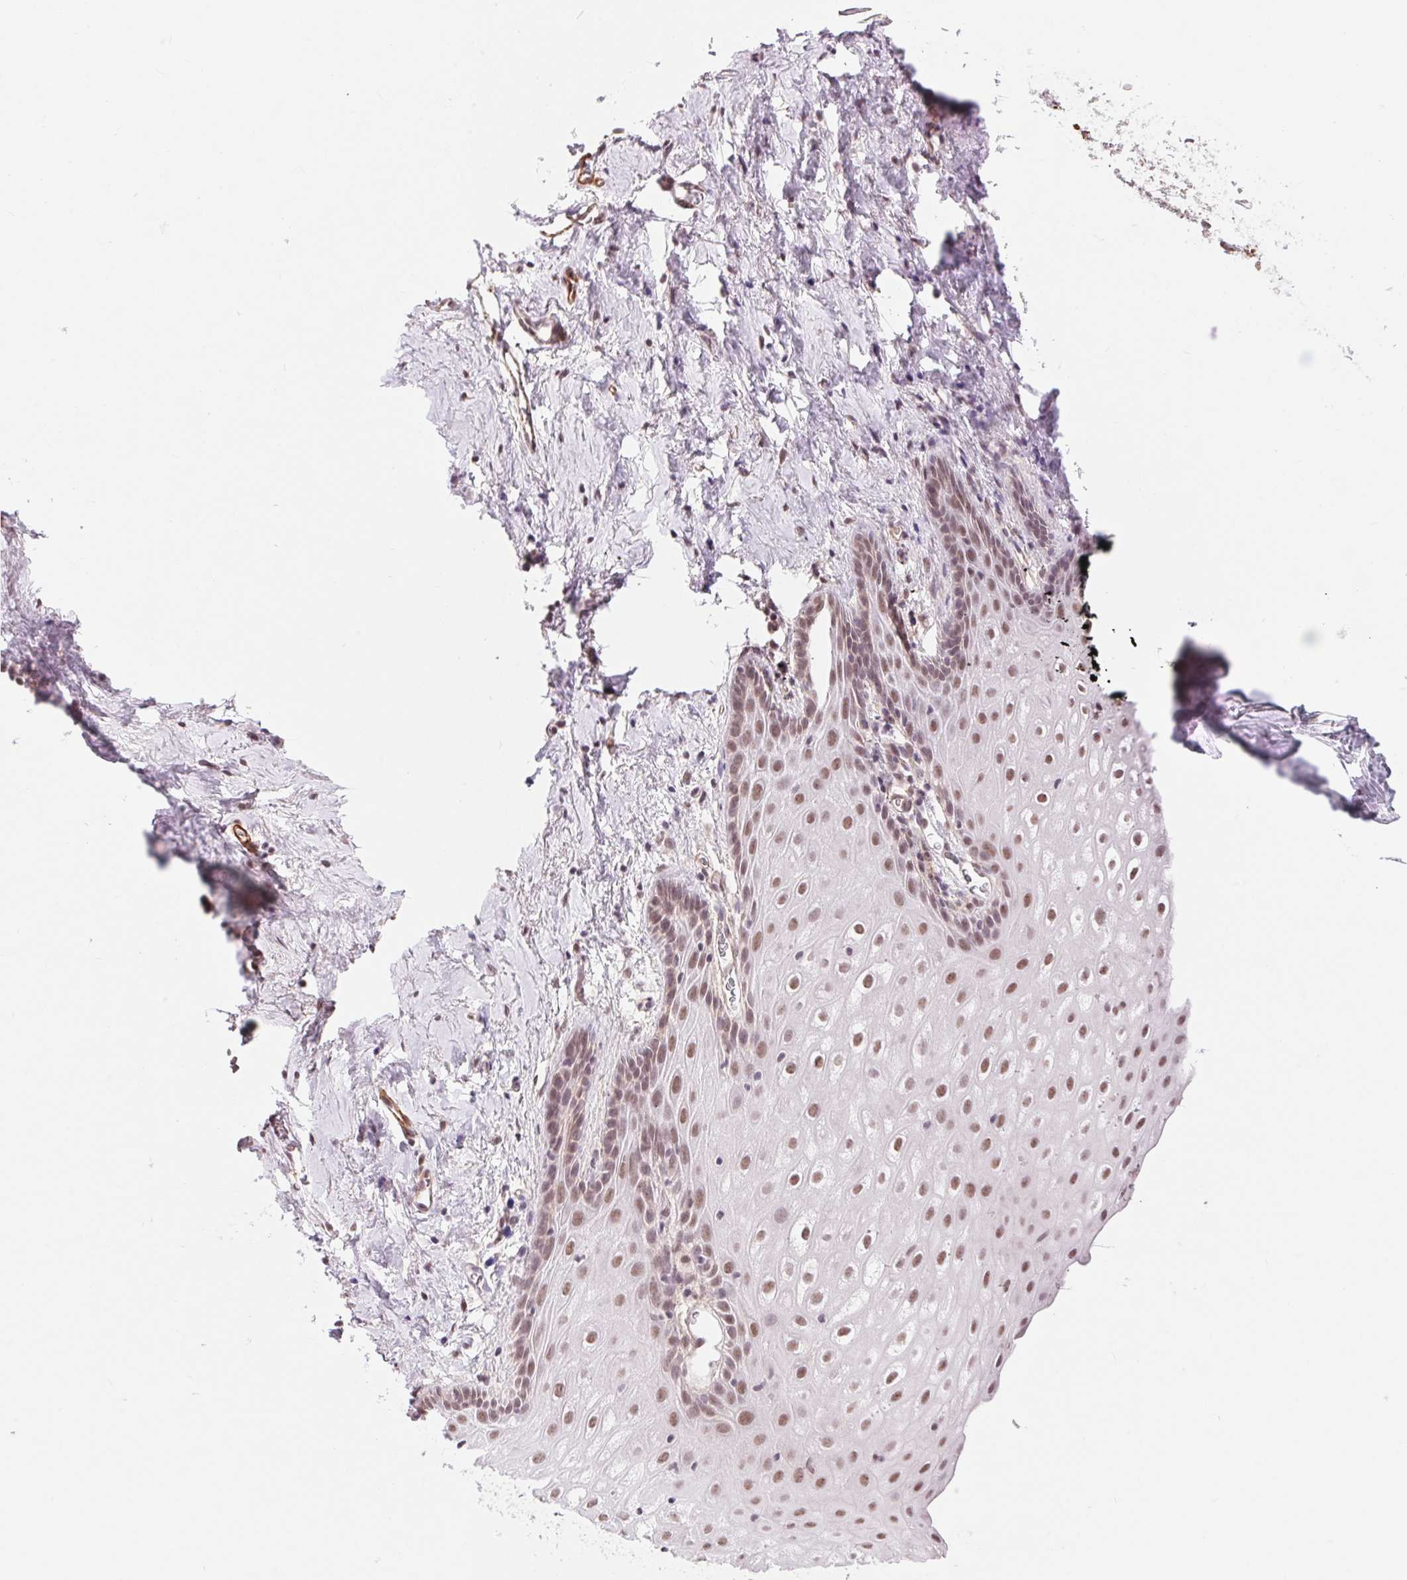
{"staining": {"intensity": "moderate", "quantity": "25%-75%", "location": "nuclear"}, "tissue": "vagina", "cell_type": "Squamous epithelial cells", "image_type": "normal", "snomed": [{"axis": "morphology", "description": "Normal tissue, NOS"}, {"axis": "morphology", "description": "Adenocarcinoma, NOS"}, {"axis": "topography", "description": "Rectum"}, {"axis": "topography", "description": "Vagina"}, {"axis": "topography", "description": "Peripheral nerve tissue"}], "caption": "Immunohistochemistry (IHC) histopathology image of normal vagina stained for a protein (brown), which shows medium levels of moderate nuclear staining in approximately 25%-75% of squamous epithelial cells.", "gene": "BCAT1", "patient": {"sex": "female", "age": 71}}